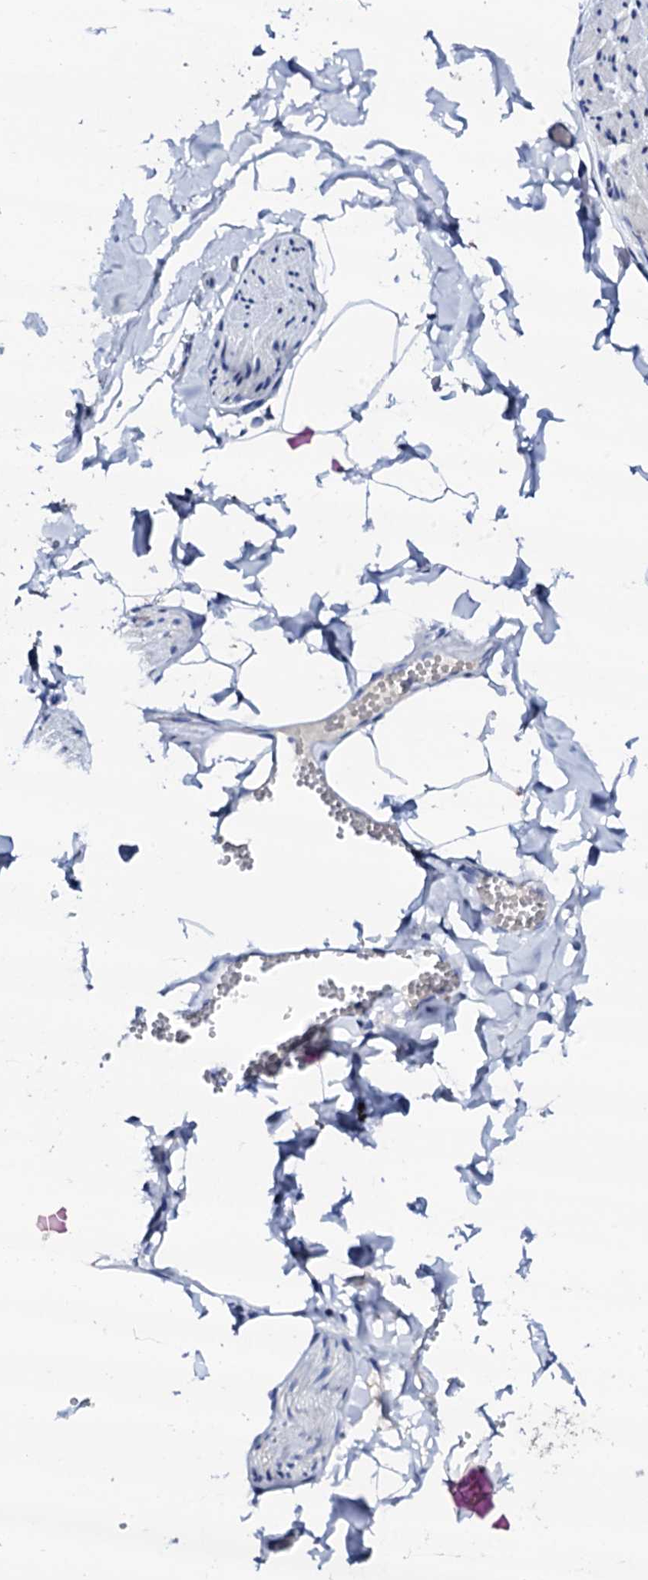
{"staining": {"intensity": "negative", "quantity": "none", "location": "none"}, "tissue": "adipose tissue", "cell_type": "Adipocytes", "image_type": "normal", "snomed": [{"axis": "morphology", "description": "Normal tissue, NOS"}, {"axis": "topography", "description": "Gallbladder"}, {"axis": "topography", "description": "Peripheral nerve tissue"}], "caption": "This is an immunohistochemistry (IHC) micrograph of unremarkable adipose tissue. There is no positivity in adipocytes.", "gene": "FBXL16", "patient": {"sex": "male", "age": 38}}